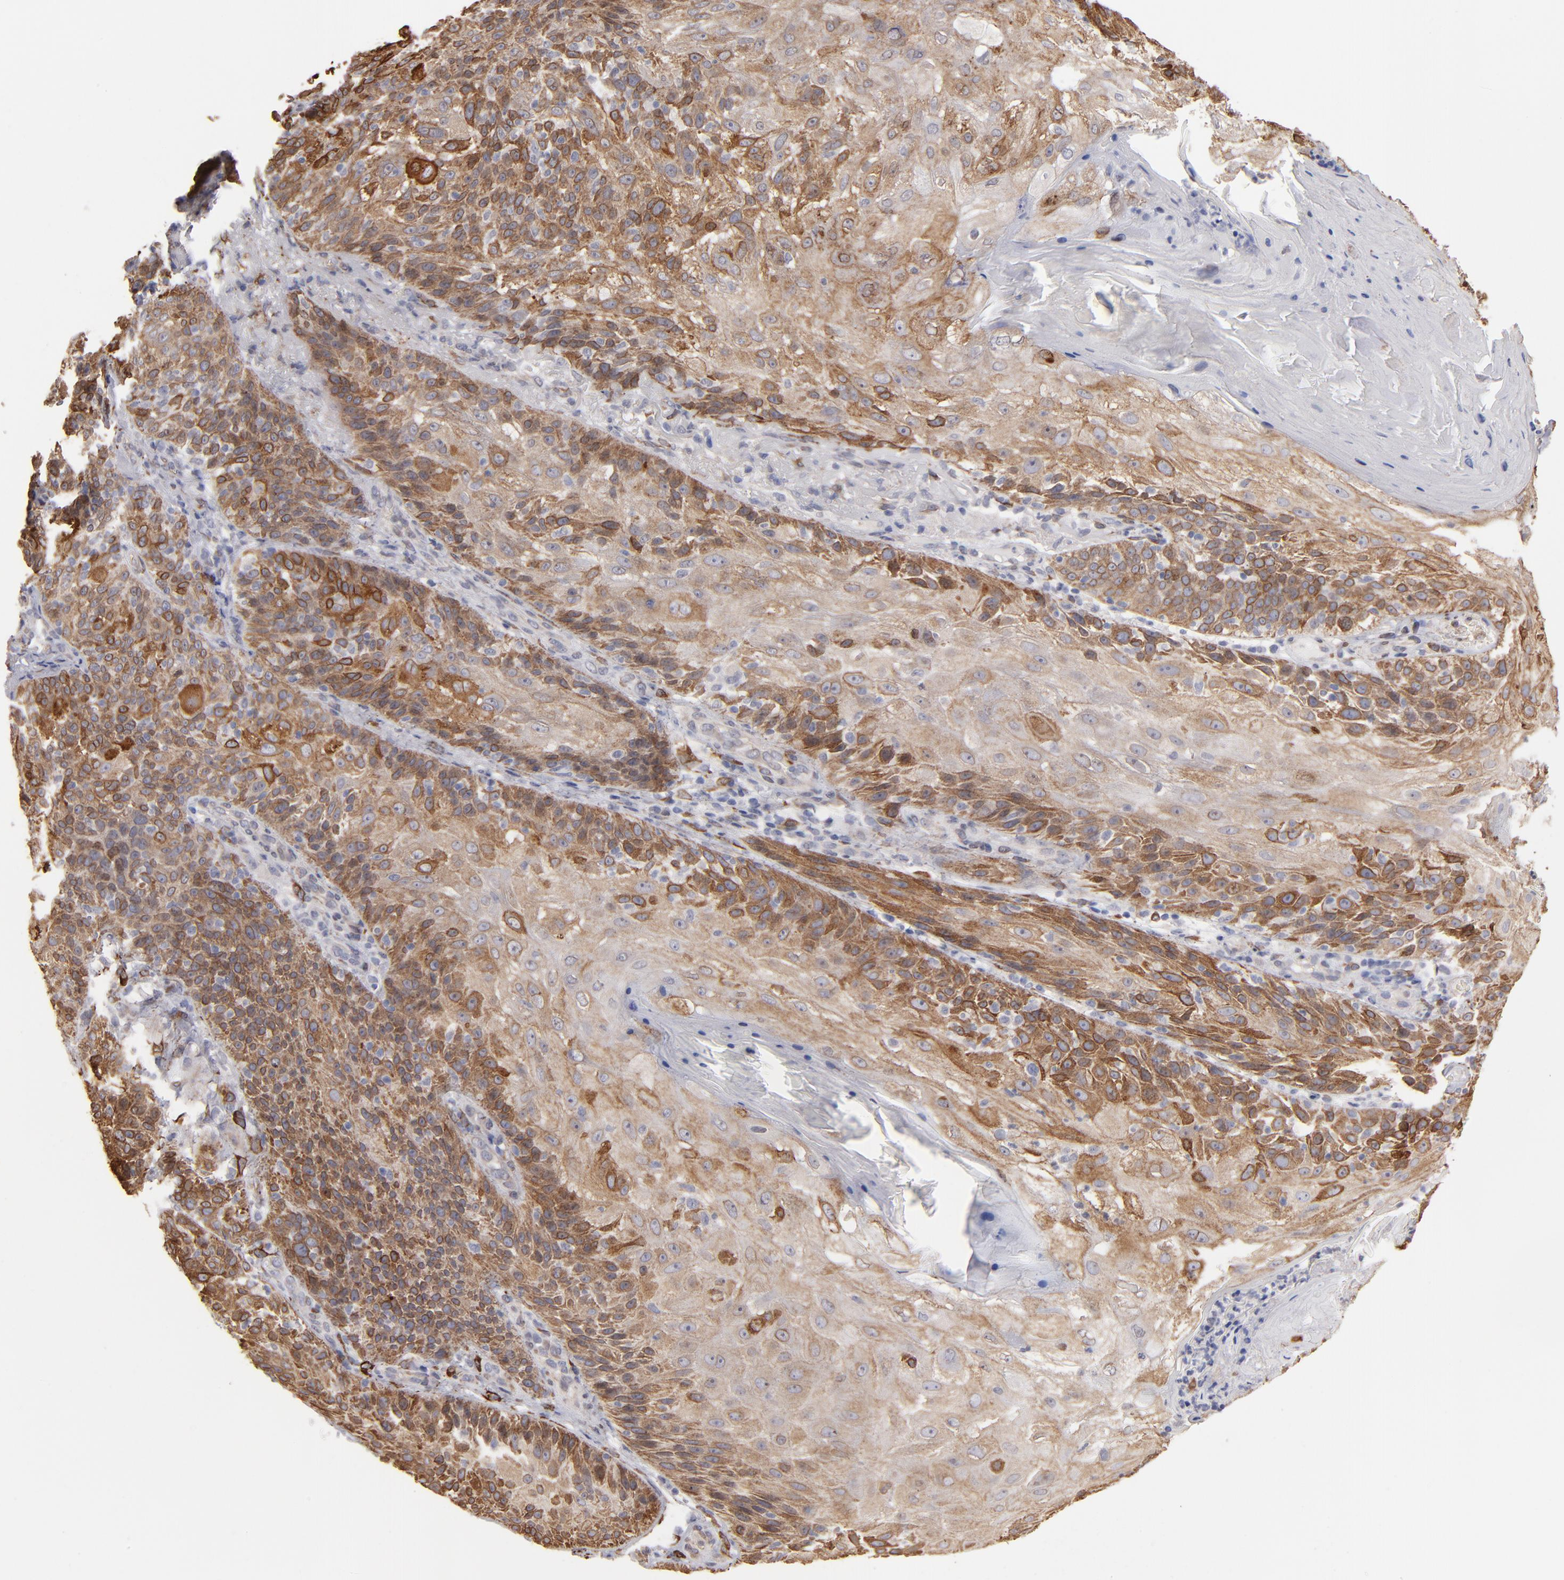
{"staining": {"intensity": "moderate", "quantity": "25%-75%", "location": "cytoplasmic/membranous"}, "tissue": "skin cancer", "cell_type": "Tumor cells", "image_type": "cancer", "snomed": [{"axis": "morphology", "description": "Normal tissue, NOS"}, {"axis": "morphology", "description": "Squamous cell carcinoma, NOS"}, {"axis": "topography", "description": "Skin"}], "caption": "Skin cancer stained with DAB (3,3'-diaminobenzidine) IHC demonstrates medium levels of moderate cytoplasmic/membranous positivity in about 25%-75% of tumor cells.", "gene": "PGRMC1", "patient": {"sex": "female", "age": 83}}